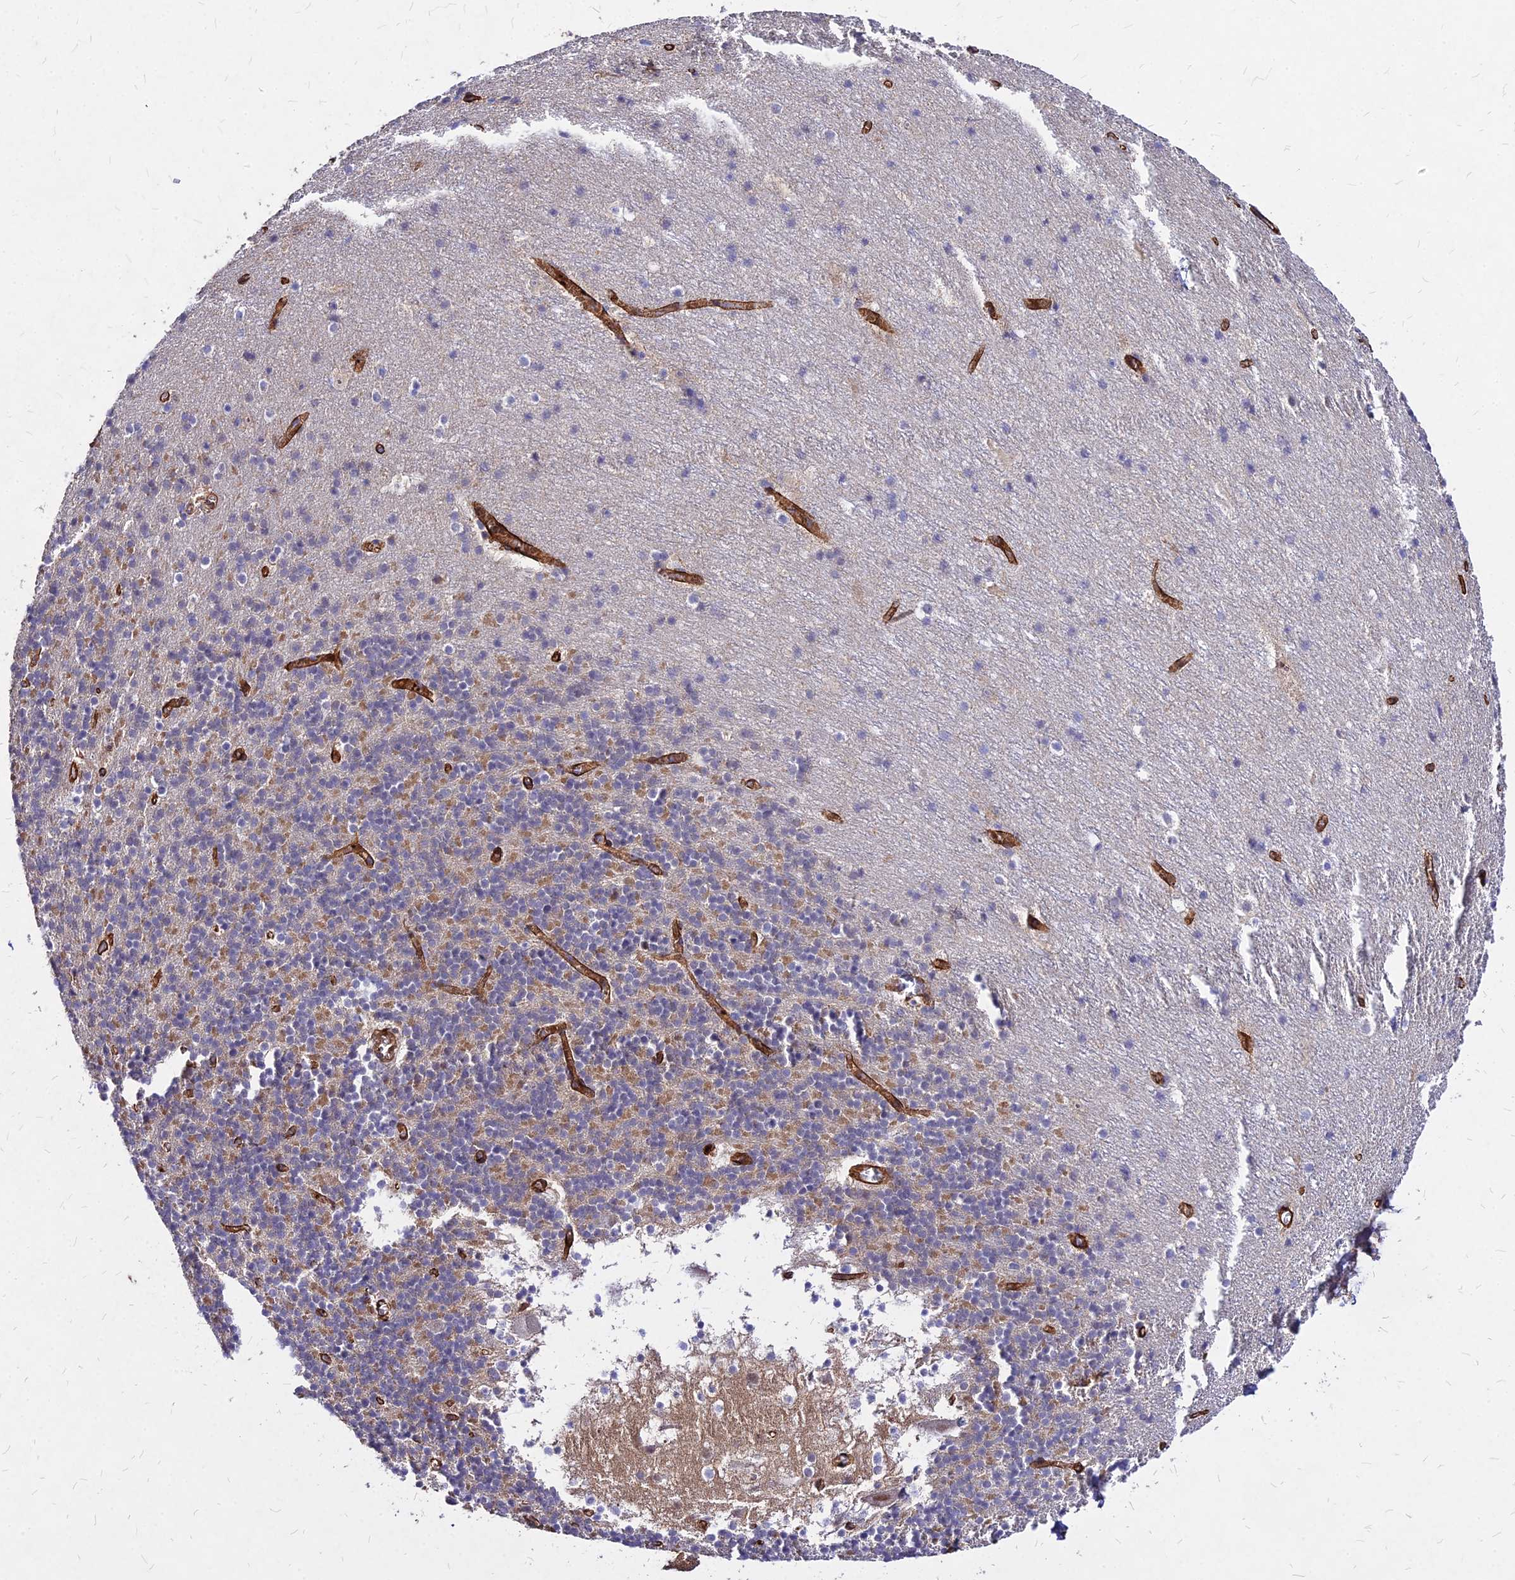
{"staining": {"intensity": "moderate", "quantity": "<25%", "location": "cytoplasmic/membranous"}, "tissue": "cerebellum", "cell_type": "Cells in granular layer", "image_type": "normal", "snomed": [{"axis": "morphology", "description": "Normal tissue, NOS"}, {"axis": "topography", "description": "Cerebellum"}], "caption": "Cells in granular layer show low levels of moderate cytoplasmic/membranous staining in approximately <25% of cells in benign human cerebellum.", "gene": "EFCC1", "patient": {"sex": "male", "age": 45}}